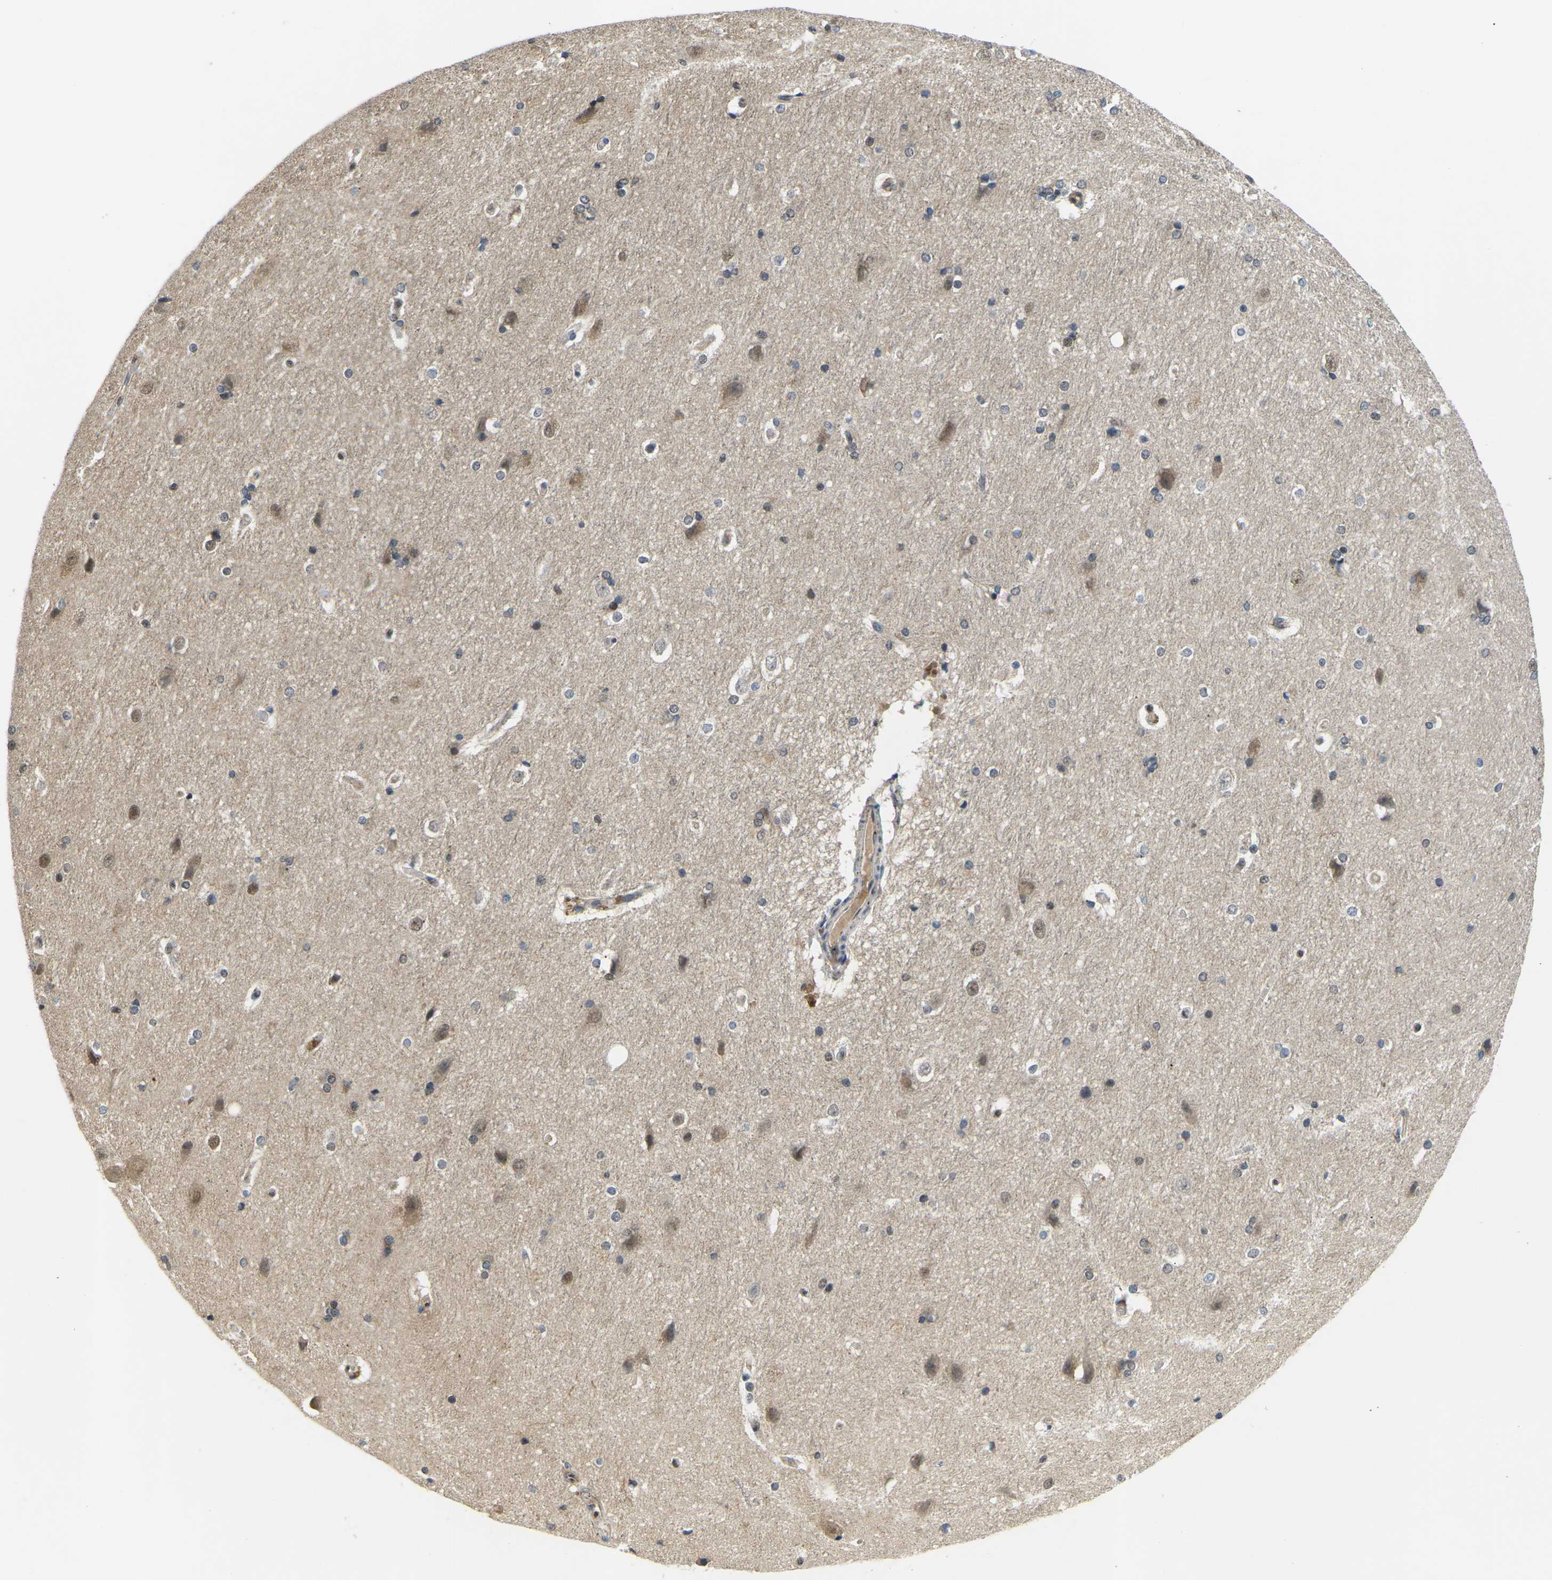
{"staining": {"intensity": "moderate", "quantity": "<25%", "location": "nuclear"}, "tissue": "hippocampus", "cell_type": "Glial cells", "image_type": "normal", "snomed": [{"axis": "morphology", "description": "Normal tissue, NOS"}, {"axis": "topography", "description": "Hippocampus"}], "caption": "A low amount of moderate nuclear expression is seen in about <25% of glial cells in normal hippocampus.", "gene": "ERBB4", "patient": {"sex": "female", "age": 19}}